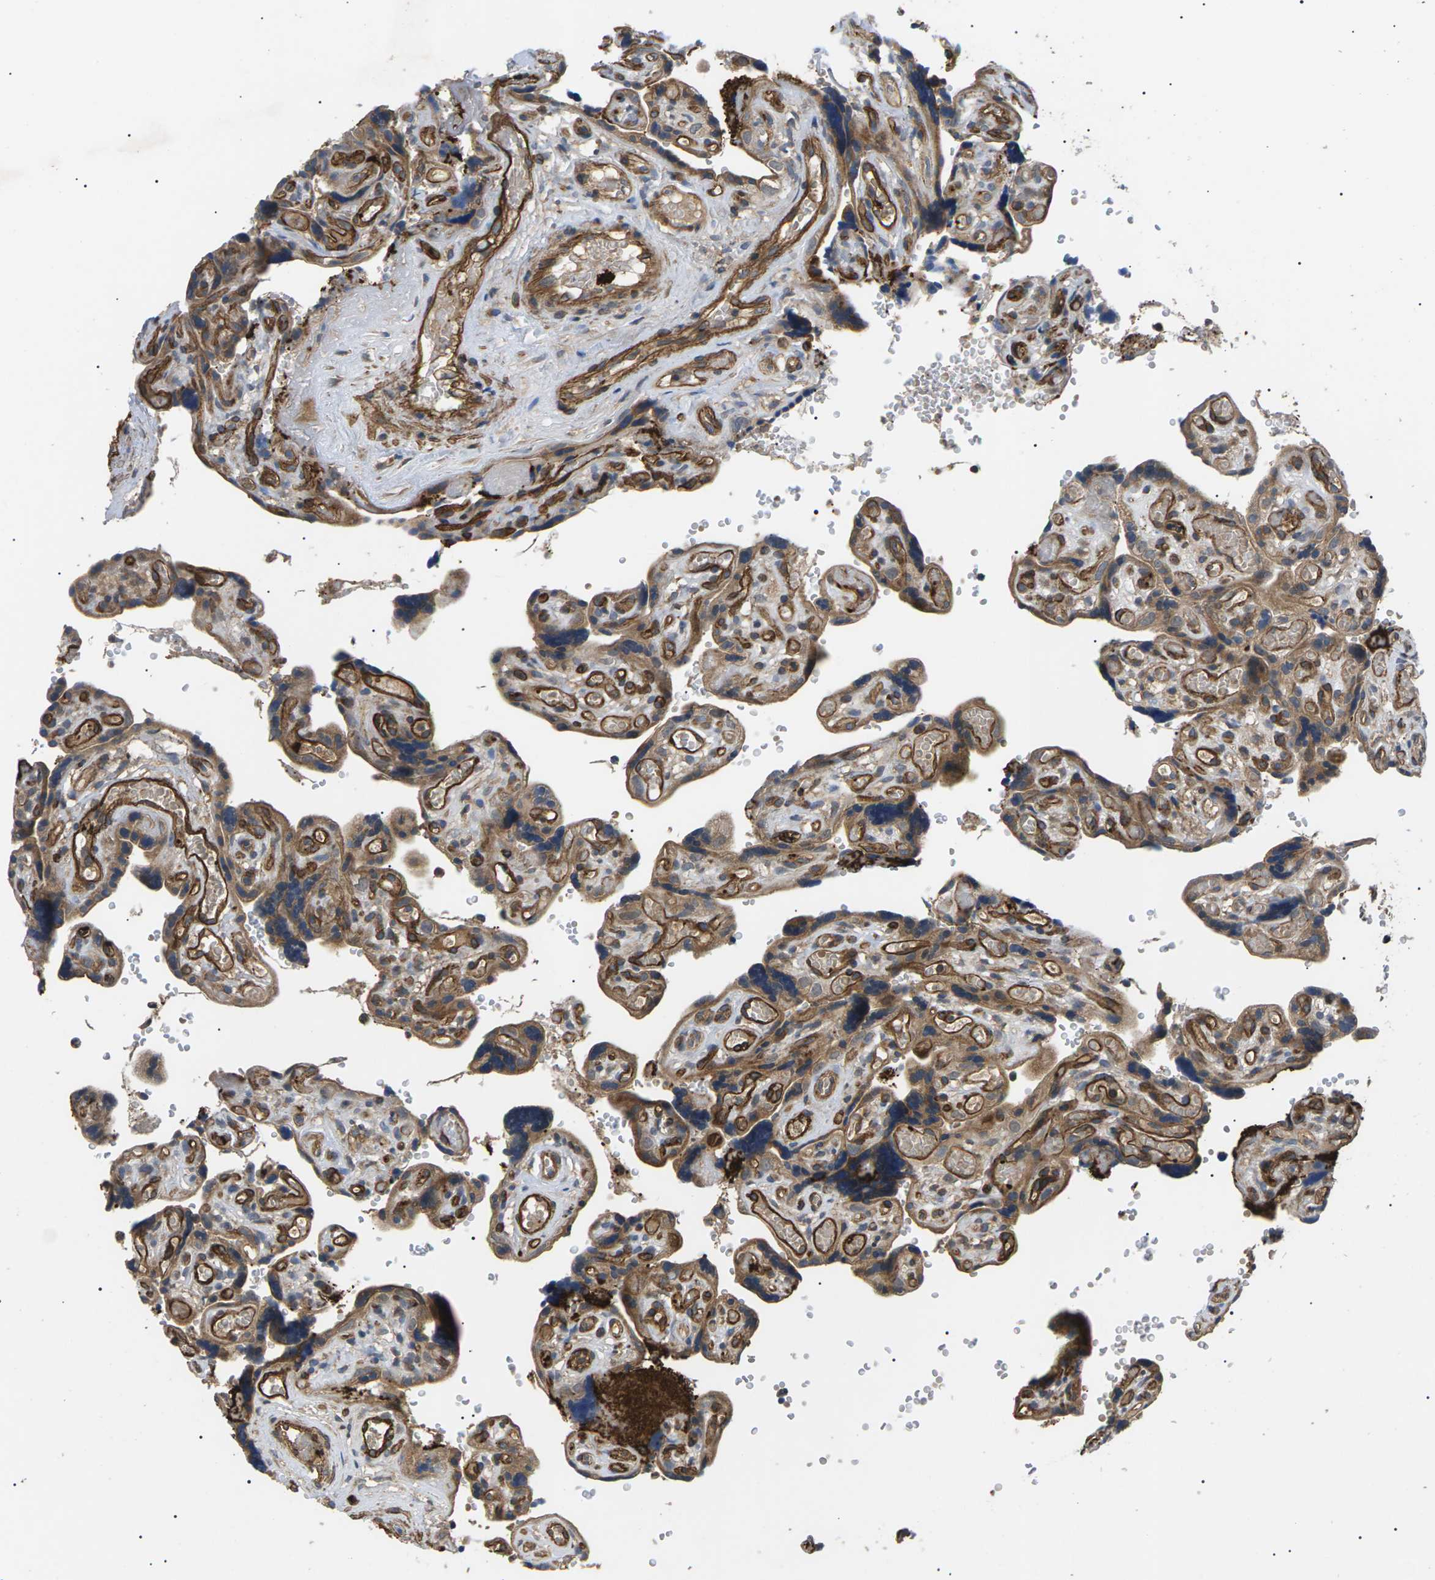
{"staining": {"intensity": "moderate", "quantity": "25%-75%", "location": "cytoplasmic/membranous"}, "tissue": "placenta", "cell_type": "Decidual cells", "image_type": "normal", "snomed": [{"axis": "morphology", "description": "Normal tissue, NOS"}, {"axis": "topography", "description": "Placenta"}], "caption": "Immunohistochemistry (IHC) of unremarkable human placenta reveals medium levels of moderate cytoplasmic/membranous expression in approximately 25%-75% of decidual cells.", "gene": "TMTC4", "patient": {"sex": "female", "age": 30}}